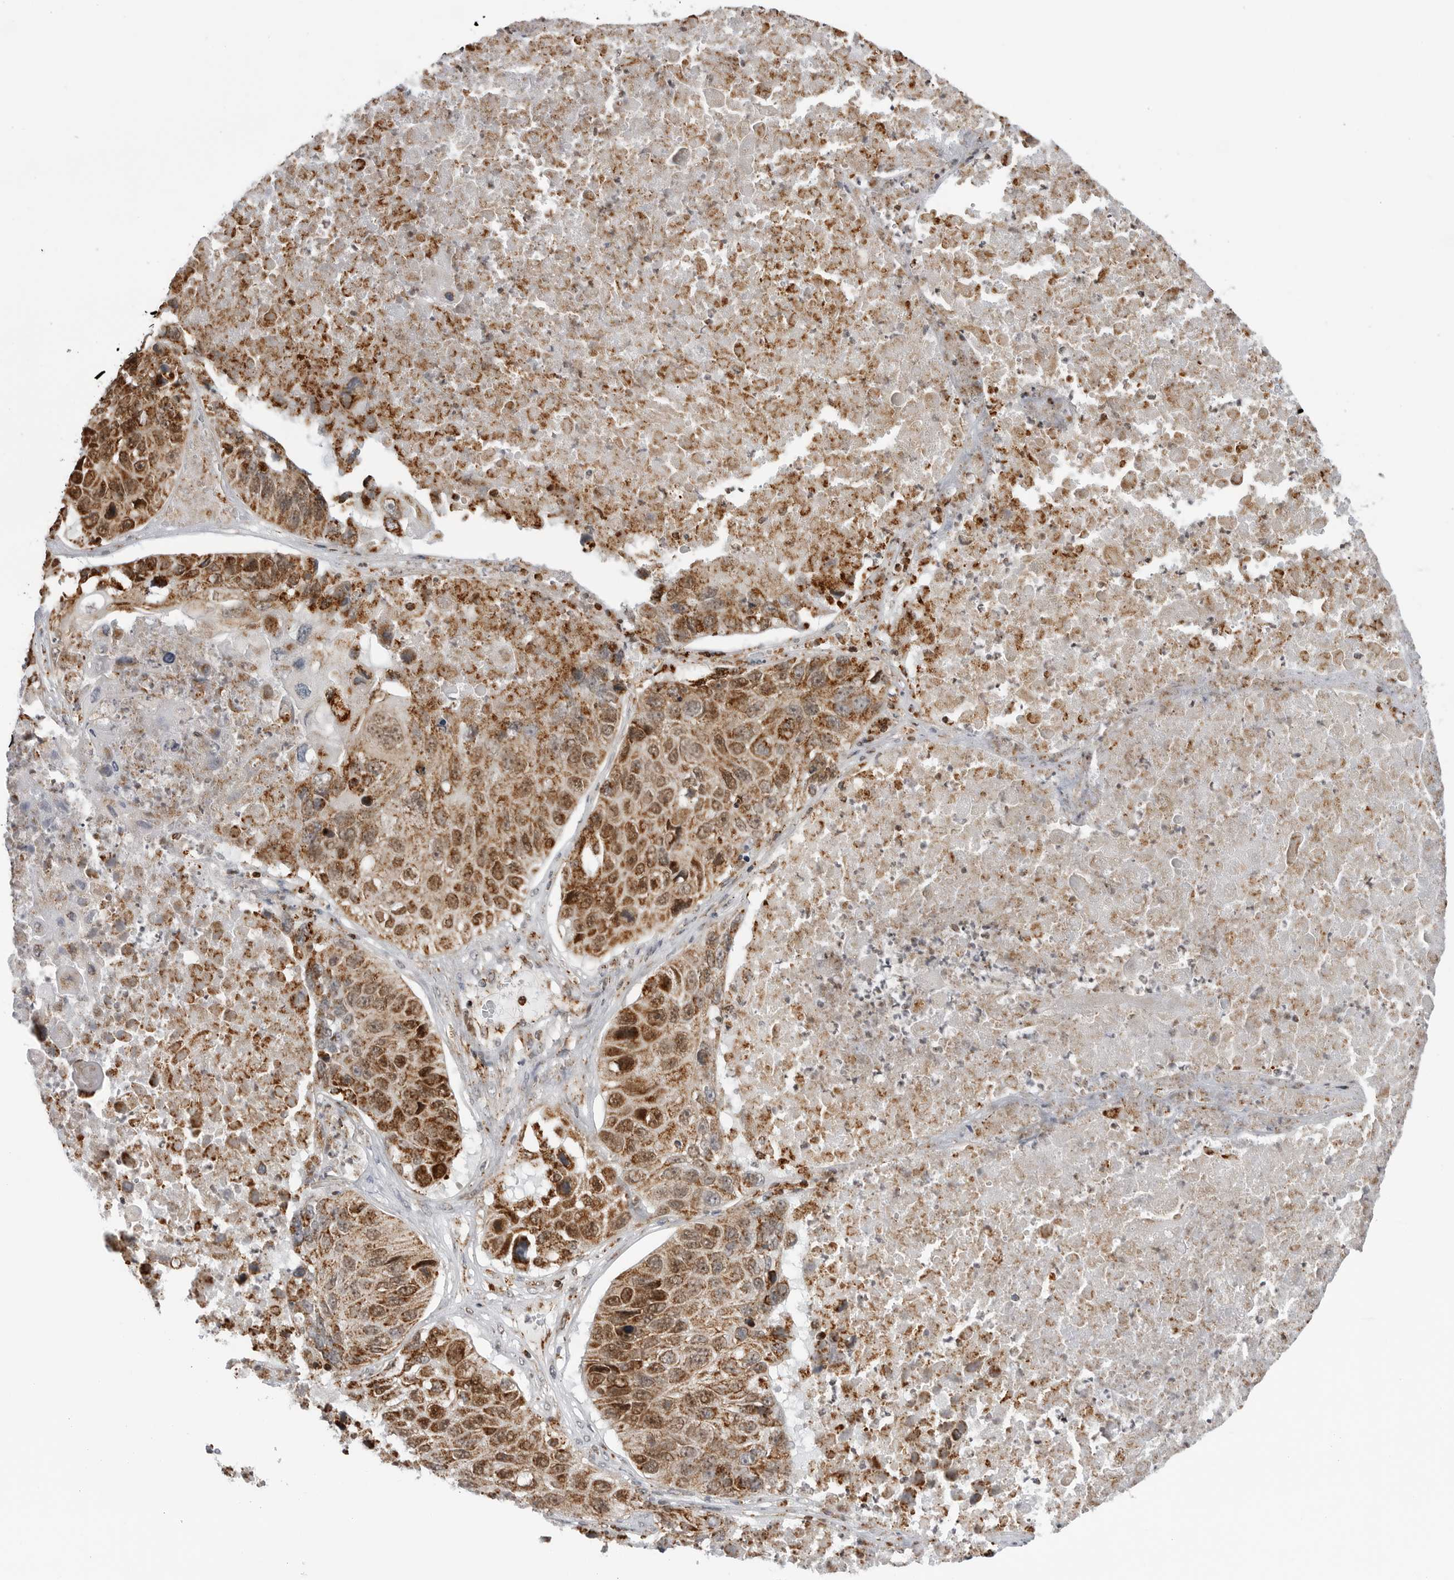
{"staining": {"intensity": "strong", "quantity": ">75%", "location": "cytoplasmic/membranous,nuclear"}, "tissue": "lung cancer", "cell_type": "Tumor cells", "image_type": "cancer", "snomed": [{"axis": "morphology", "description": "Squamous cell carcinoma, NOS"}, {"axis": "topography", "description": "Lung"}], "caption": "Approximately >75% of tumor cells in human squamous cell carcinoma (lung) reveal strong cytoplasmic/membranous and nuclear protein staining as visualized by brown immunohistochemical staining.", "gene": "COX5A", "patient": {"sex": "male", "age": 61}}